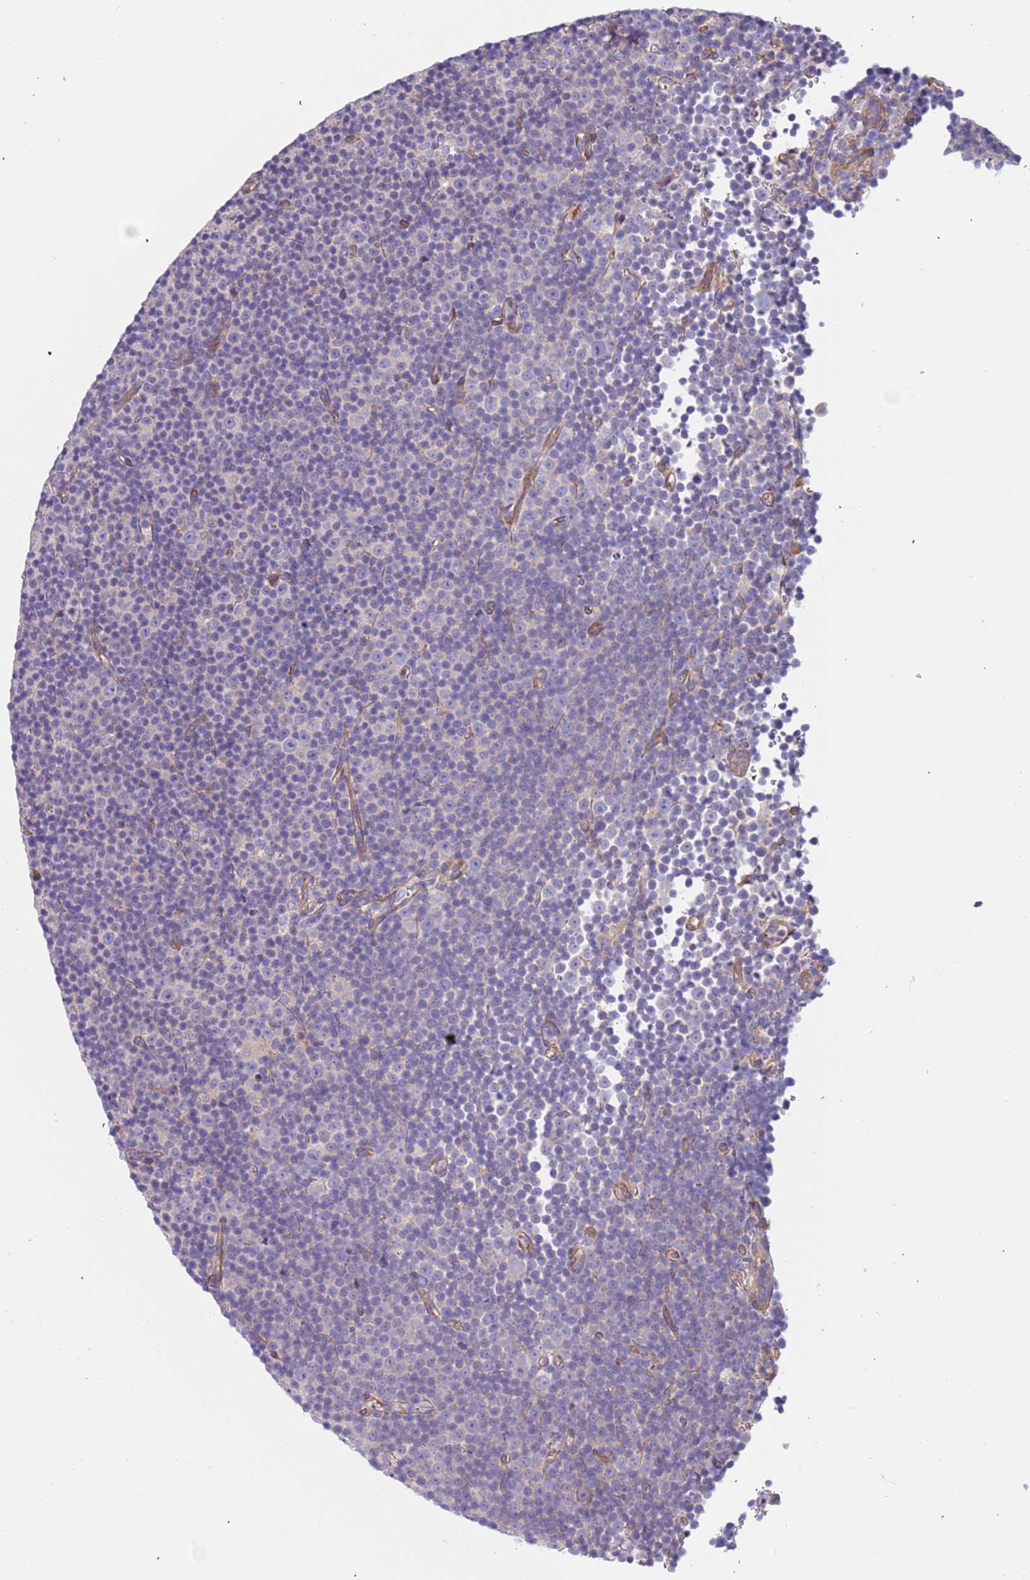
{"staining": {"intensity": "negative", "quantity": "none", "location": "none"}, "tissue": "lymphoma", "cell_type": "Tumor cells", "image_type": "cancer", "snomed": [{"axis": "morphology", "description": "Malignant lymphoma, non-Hodgkin's type, Low grade"}, {"axis": "topography", "description": "Lymph node"}], "caption": "Lymphoma stained for a protein using IHC exhibits no positivity tumor cells.", "gene": "LAMB4", "patient": {"sex": "female", "age": 67}}